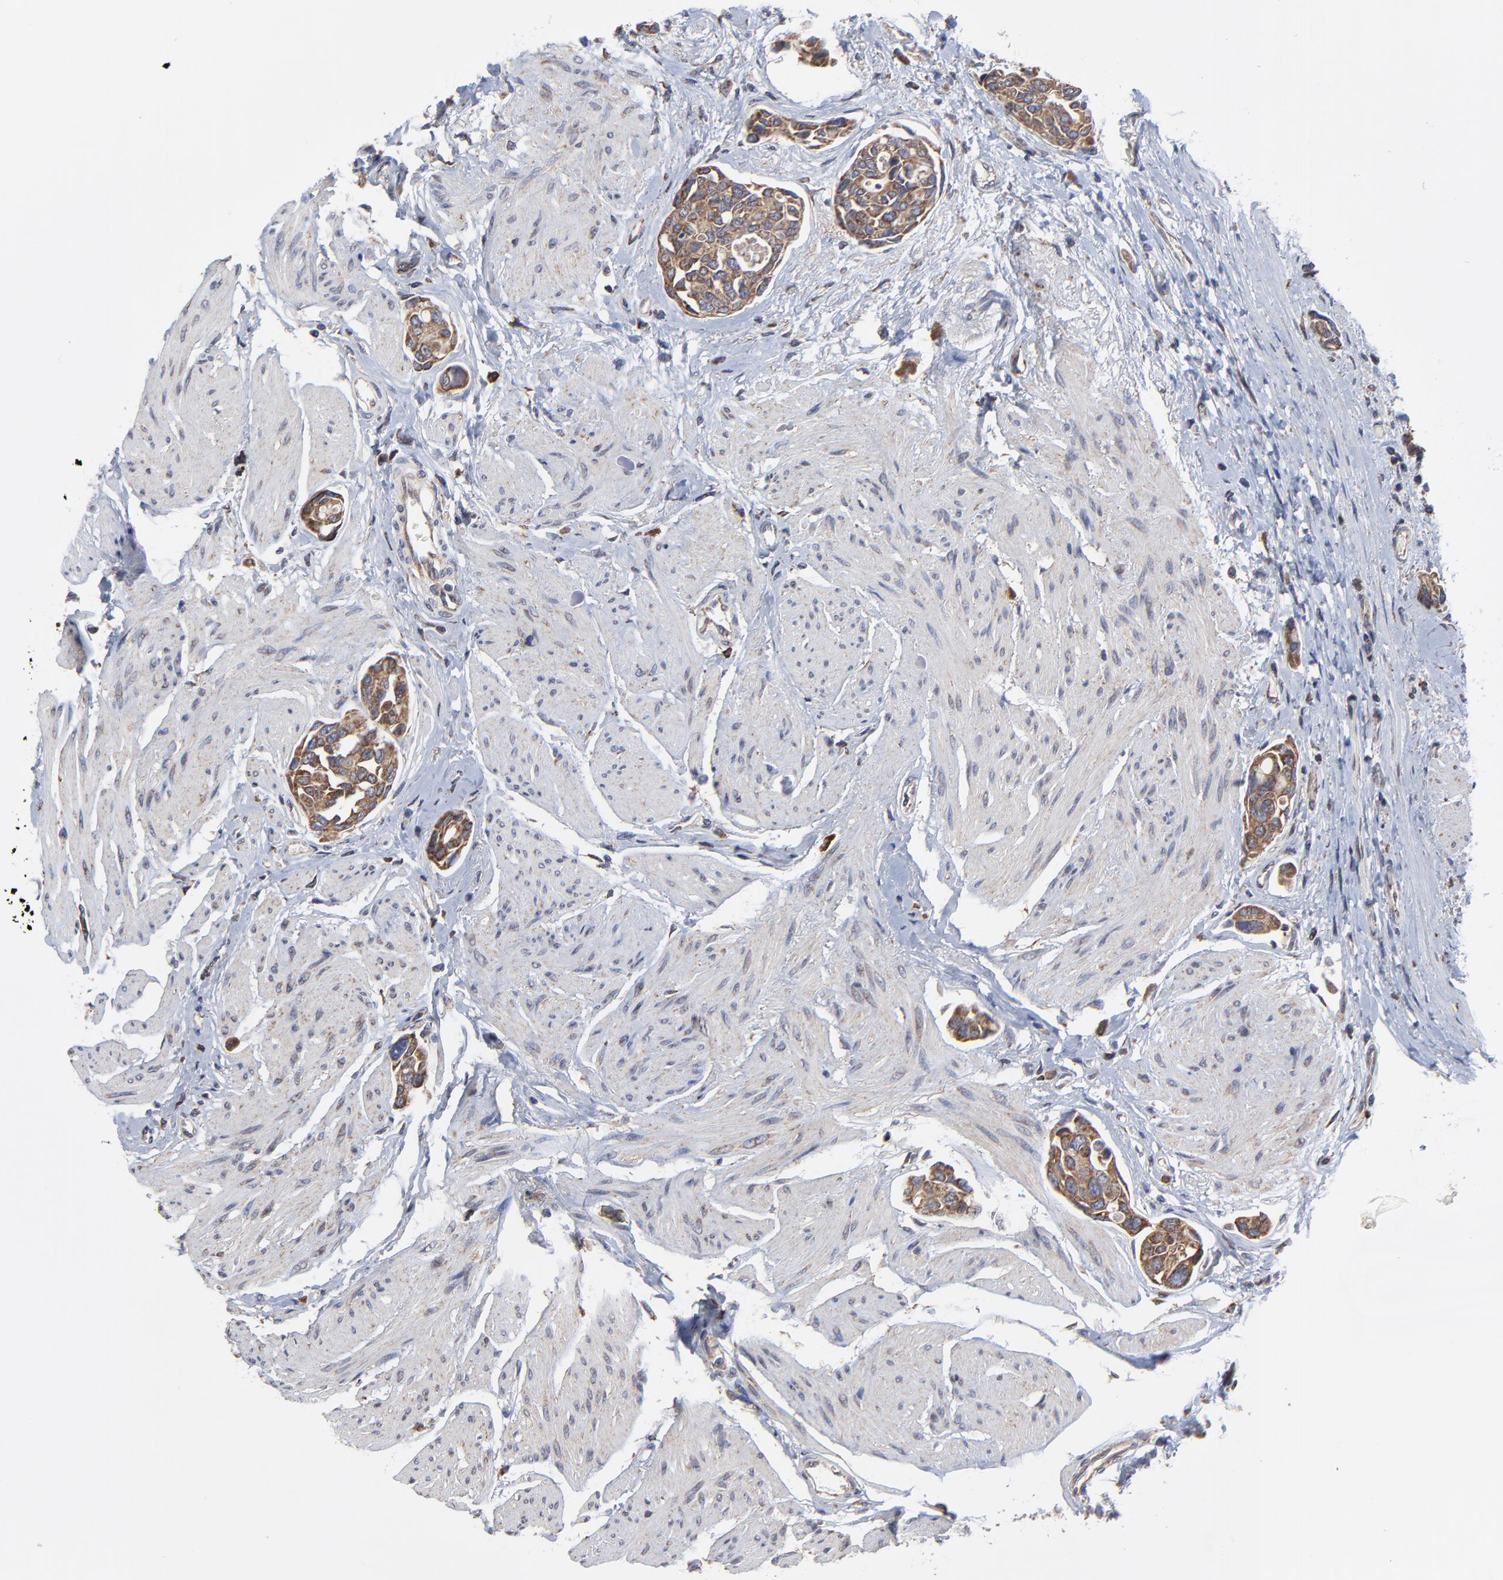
{"staining": {"intensity": "weak", "quantity": ">75%", "location": "cytoplasmic/membranous"}, "tissue": "urothelial cancer", "cell_type": "Tumor cells", "image_type": "cancer", "snomed": [{"axis": "morphology", "description": "Urothelial carcinoma, High grade"}, {"axis": "topography", "description": "Urinary bladder"}], "caption": "Immunohistochemical staining of human high-grade urothelial carcinoma demonstrates low levels of weak cytoplasmic/membranous protein expression in about >75% of tumor cells.", "gene": "ZNF550", "patient": {"sex": "male", "age": 78}}